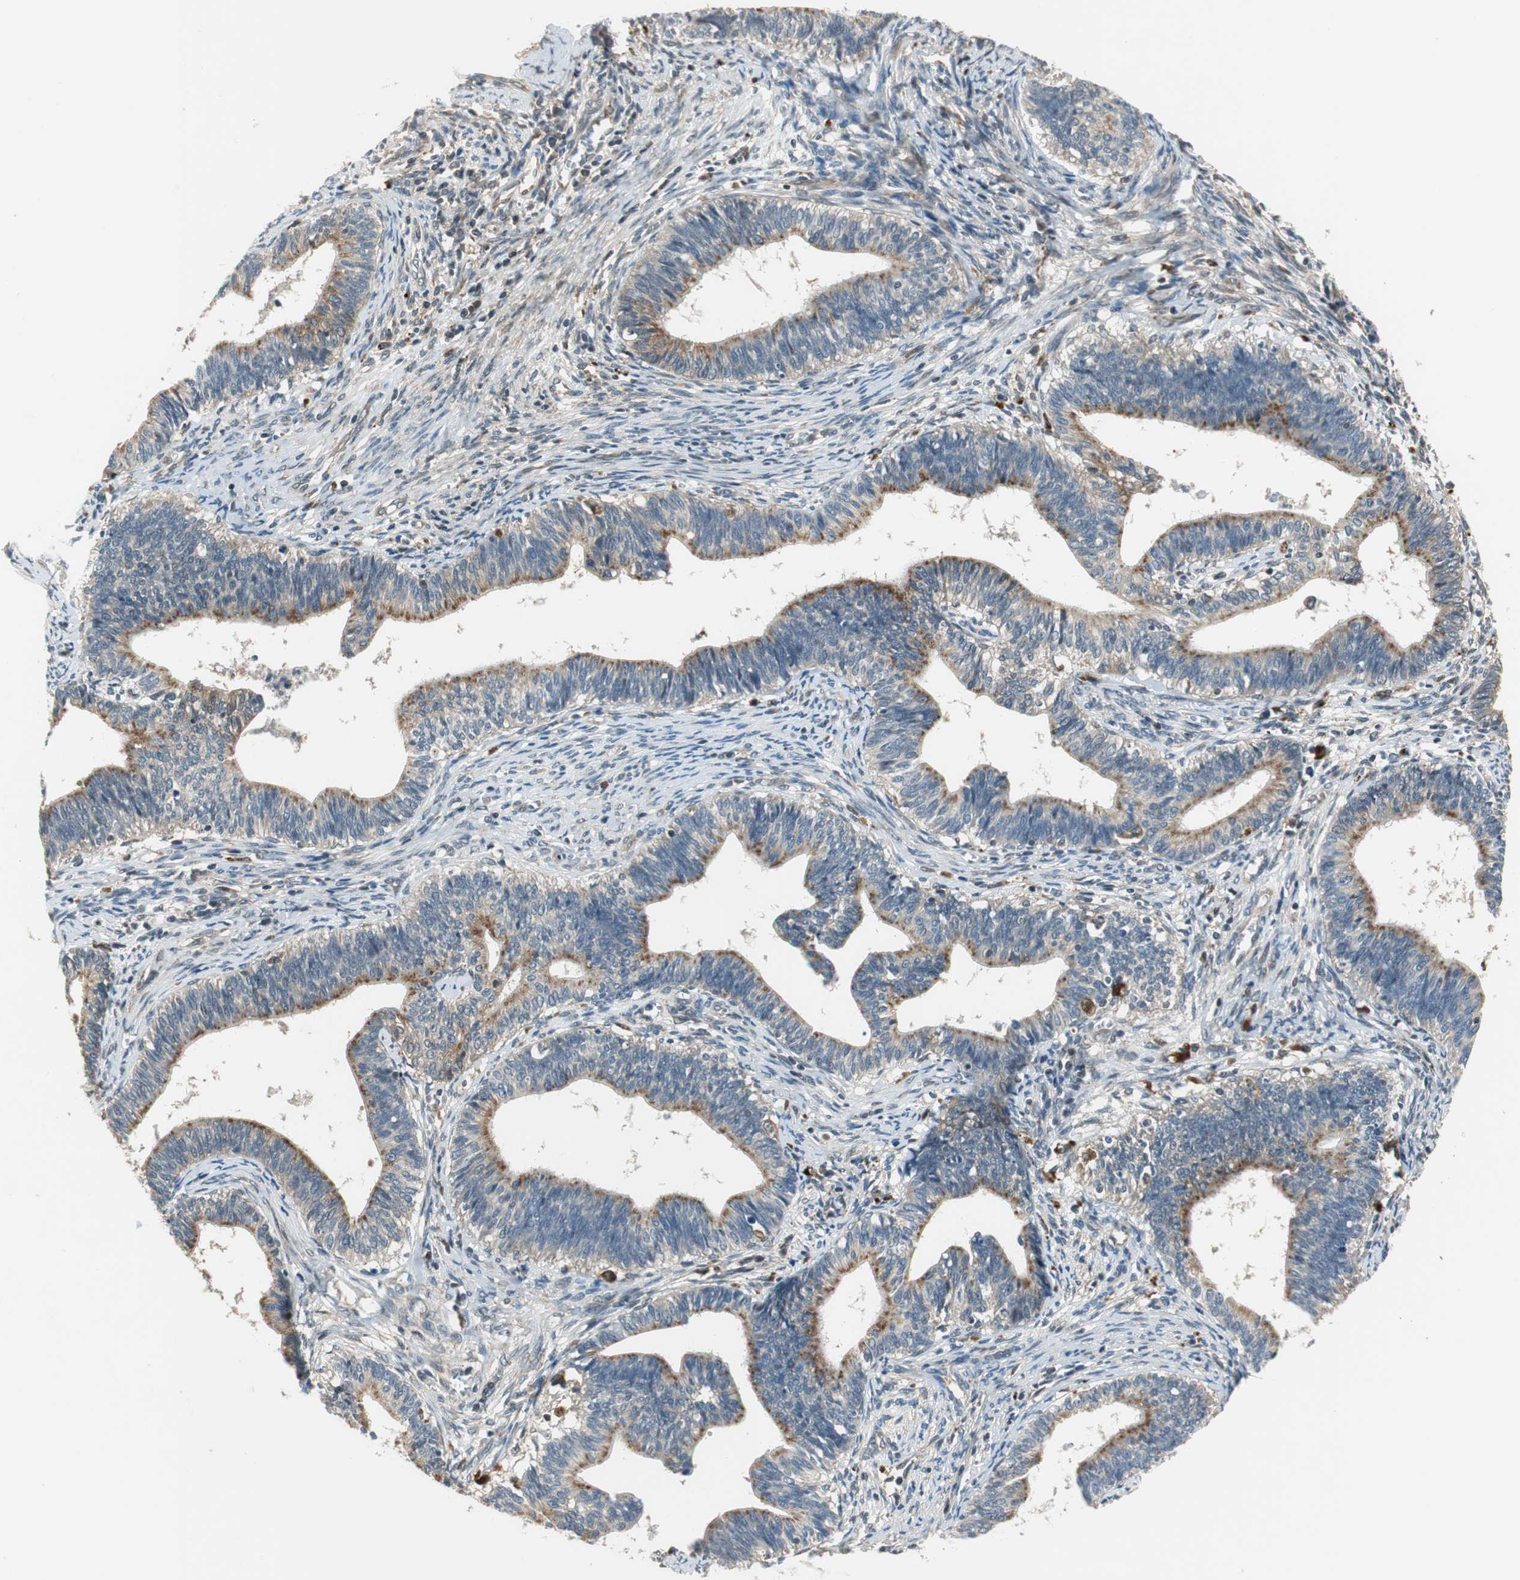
{"staining": {"intensity": "moderate", "quantity": "<25%", "location": "cytoplasmic/membranous"}, "tissue": "cervical cancer", "cell_type": "Tumor cells", "image_type": "cancer", "snomed": [{"axis": "morphology", "description": "Adenocarcinoma, NOS"}, {"axis": "topography", "description": "Cervix"}], "caption": "Brown immunohistochemical staining in adenocarcinoma (cervical) shows moderate cytoplasmic/membranous staining in about <25% of tumor cells.", "gene": "NCK1", "patient": {"sex": "female", "age": 44}}